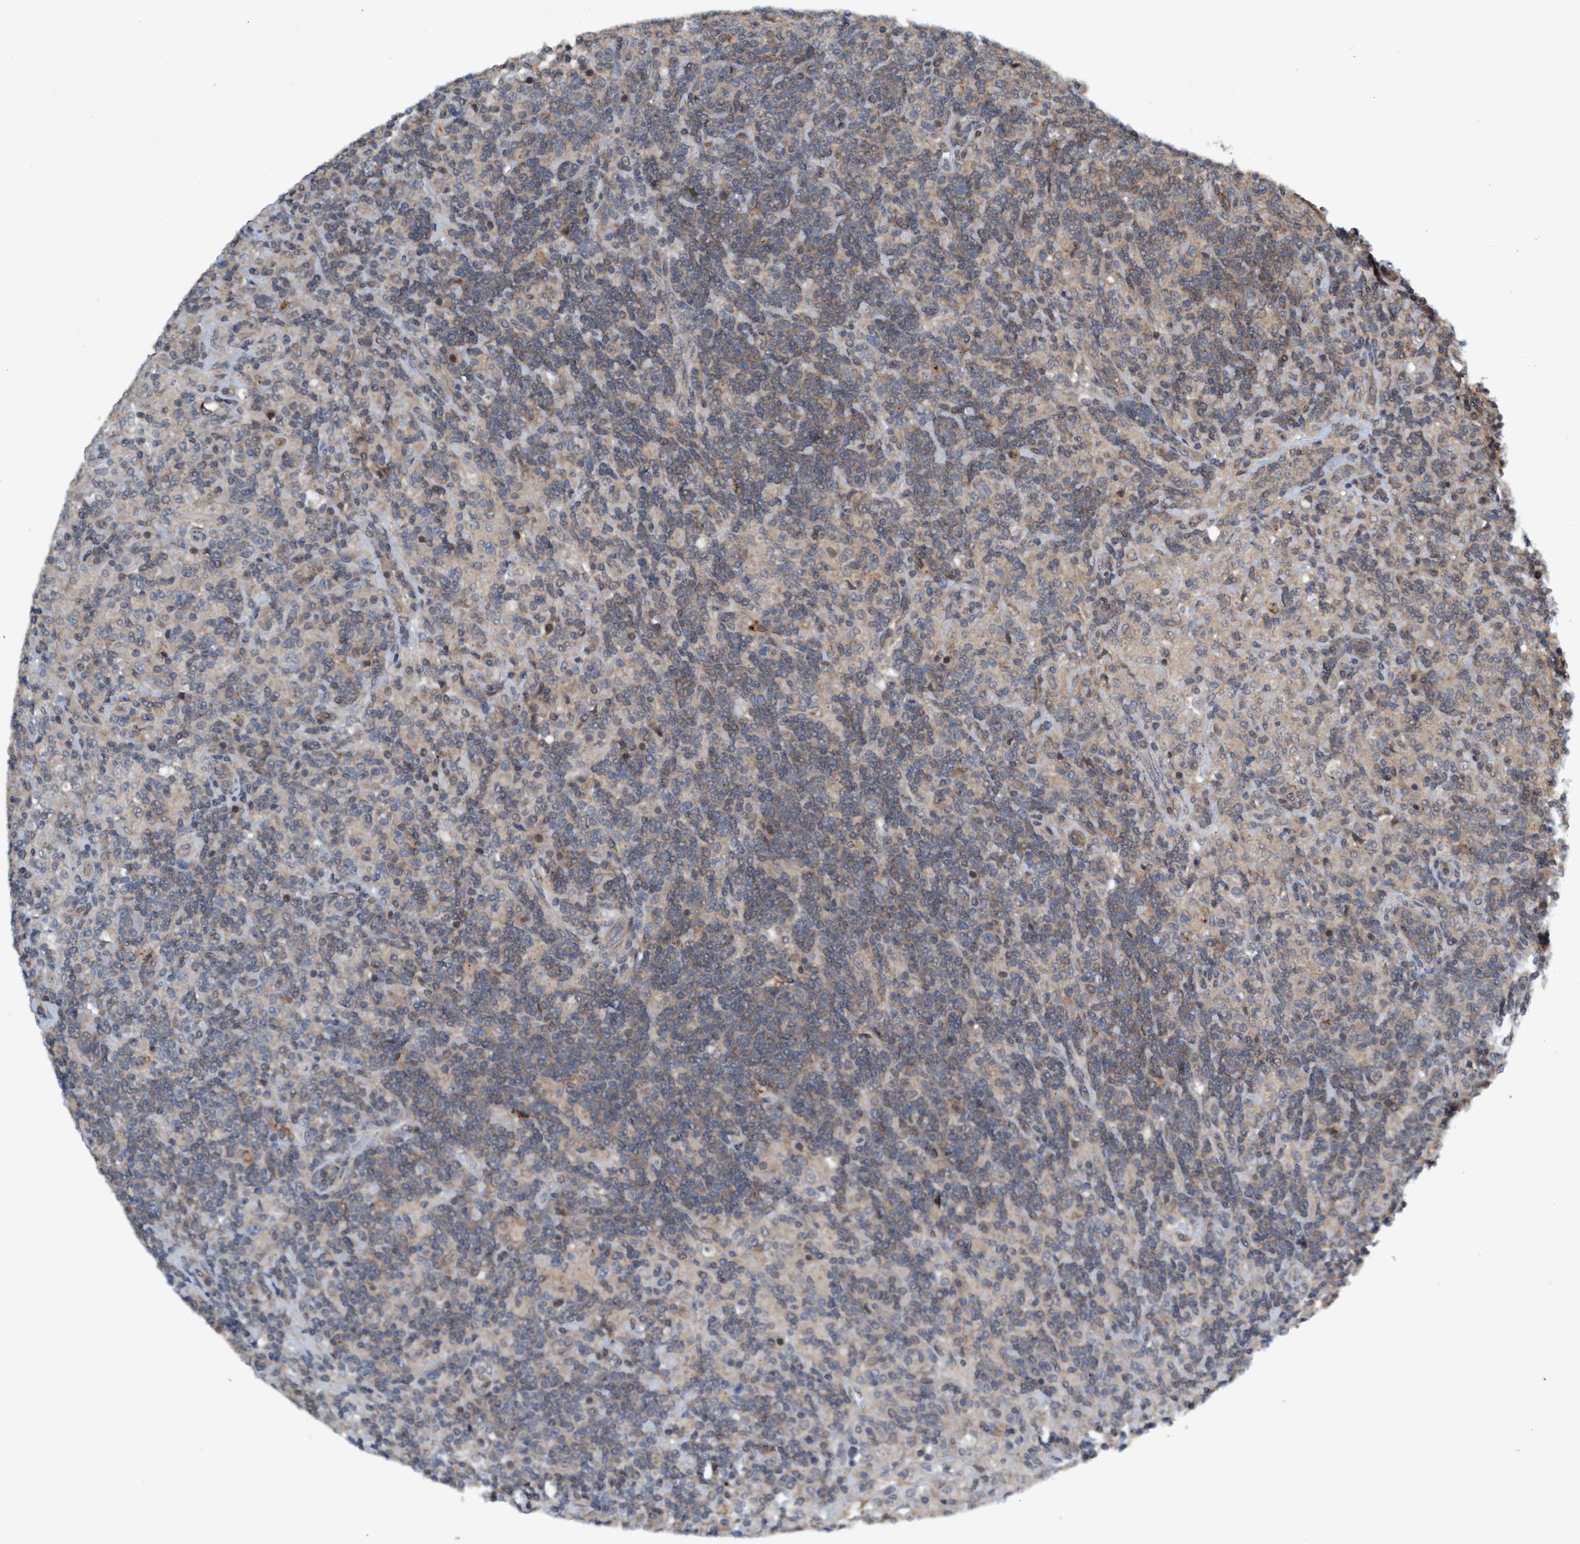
{"staining": {"intensity": "weak", "quantity": "<25%", "location": "cytoplasmic/membranous"}, "tissue": "lymphoma", "cell_type": "Tumor cells", "image_type": "cancer", "snomed": [{"axis": "morphology", "description": "Hodgkin's disease, NOS"}, {"axis": "topography", "description": "Lymph node"}], "caption": "The micrograph exhibits no staining of tumor cells in Hodgkin's disease.", "gene": "TRIM65", "patient": {"sex": "male", "age": 70}}